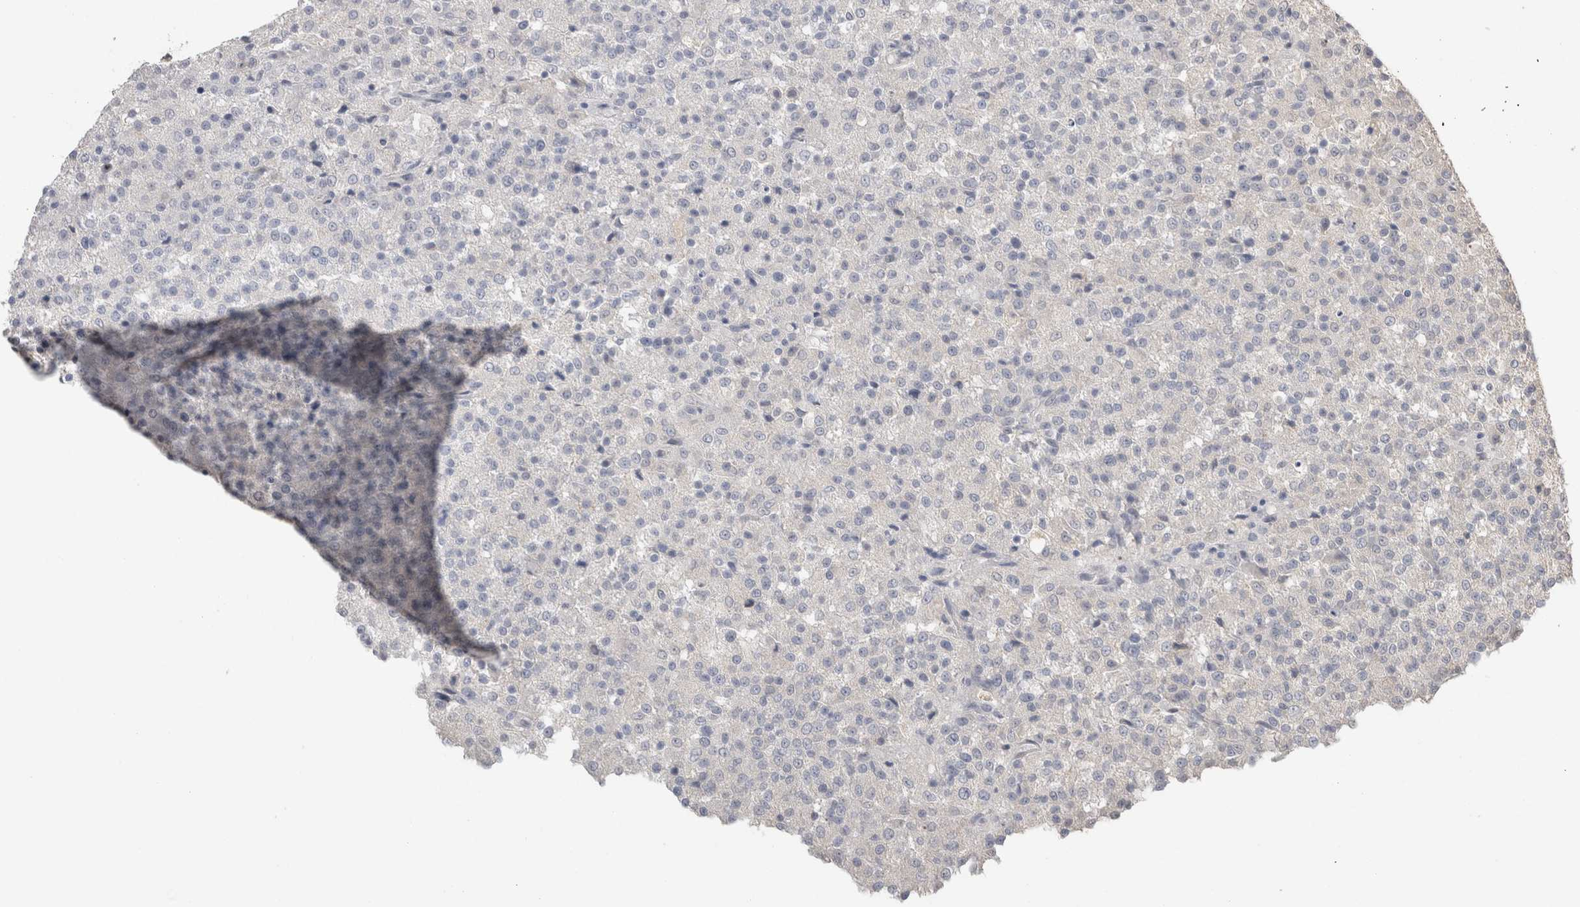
{"staining": {"intensity": "negative", "quantity": "none", "location": "none"}, "tissue": "testis cancer", "cell_type": "Tumor cells", "image_type": "cancer", "snomed": [{"axis": "morphology", "description": "Seminoma, NOS"}, {"axis": "topography", "description": "Testis"}], "caption": "Human testis cancer (seminoma) stained for a protein using immunohistochemistry reveals no staining in tumor cells.", "gene": "NAALADL2", "patient": {"sex": "male", "age": 59}}